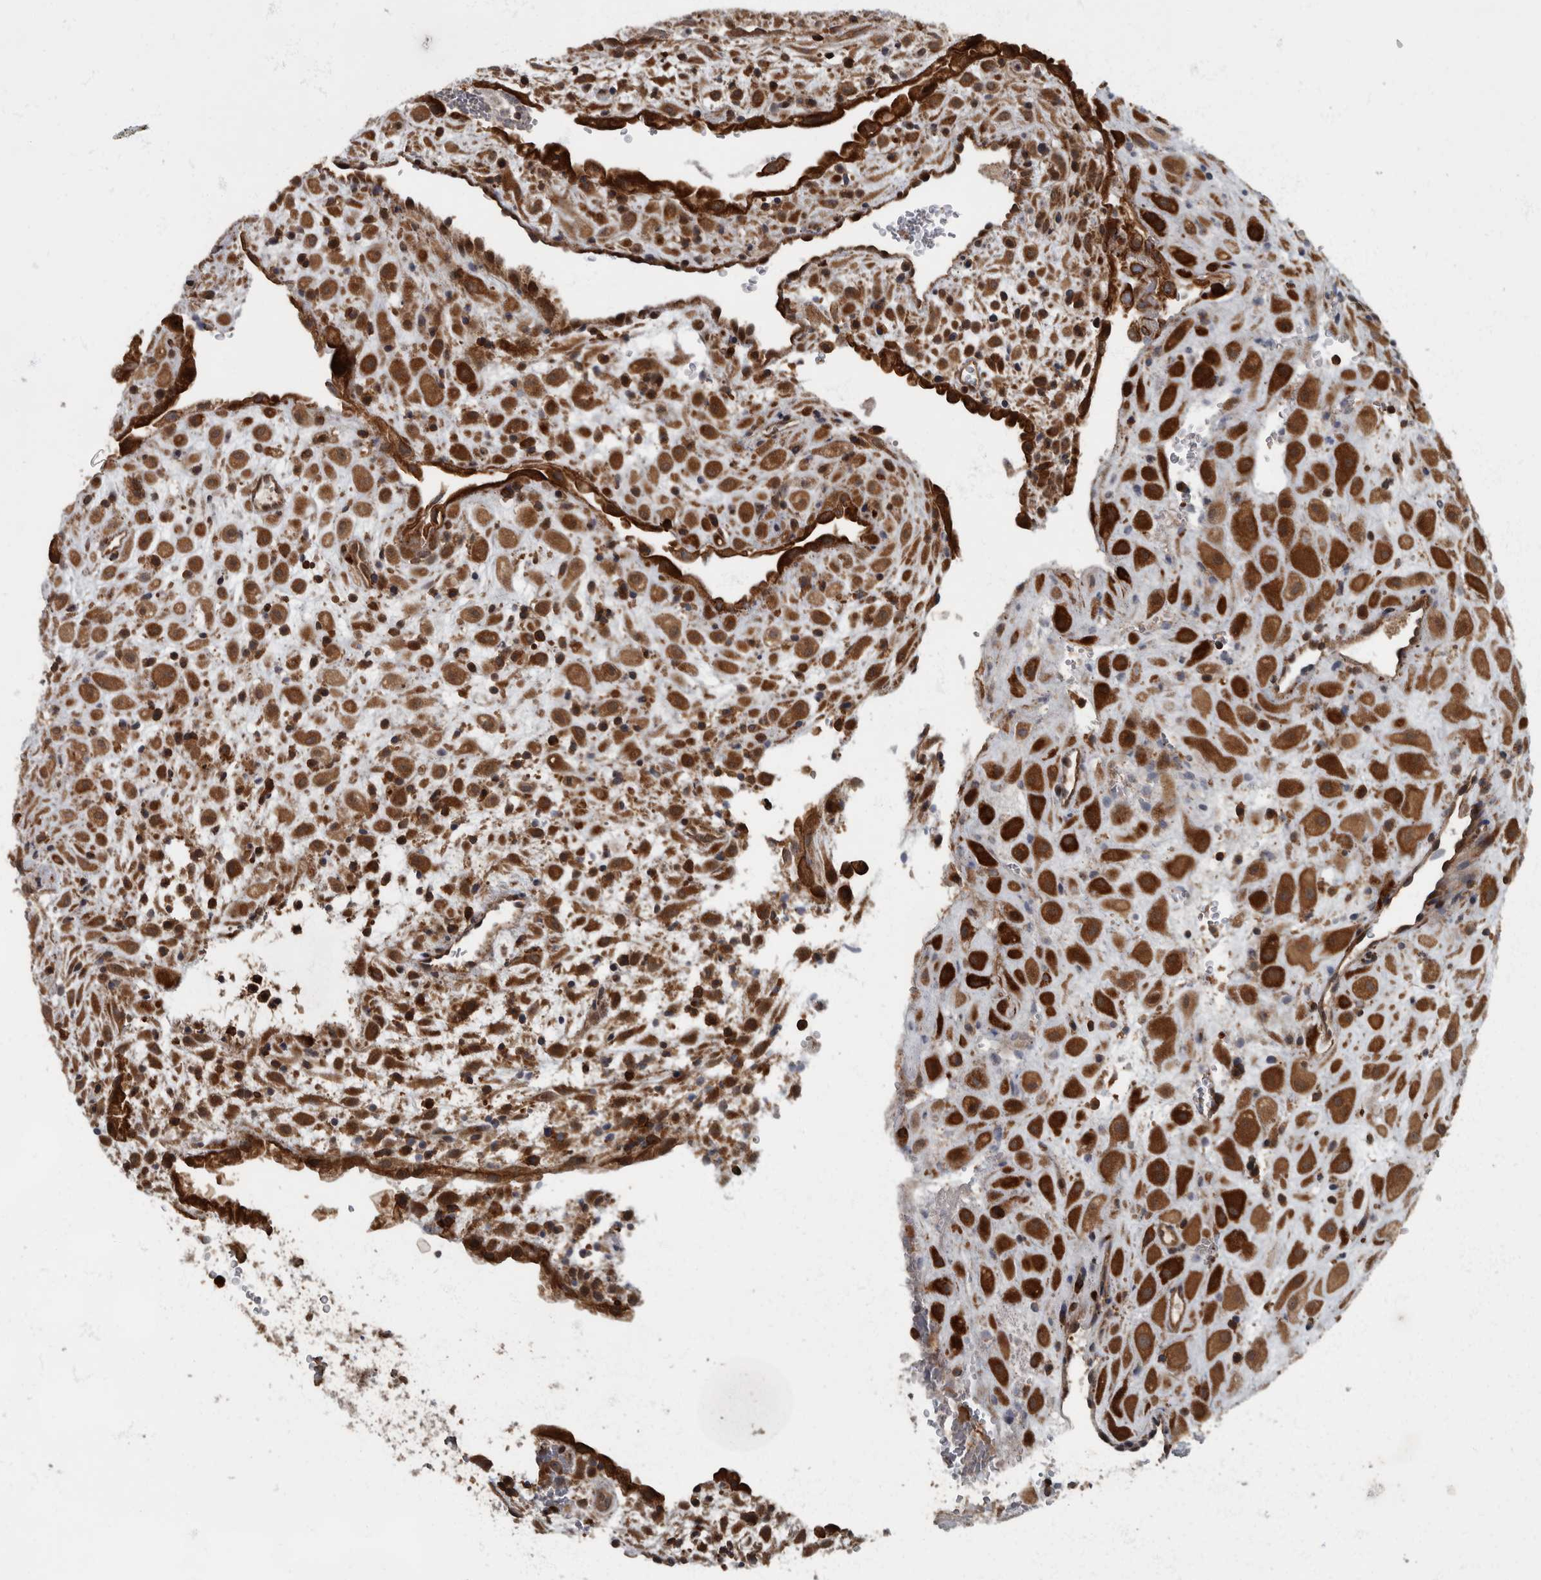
{"staining": {"intensity": "strong", "quantity": ">75%", "location": "cytoplasmic/membranous"}, "tissue": "placenta", "cell_type": "Decidual cells", "image_type": "normal", "snomed": [{"axis": "morphology", "description": "Normal tissue, NOS"}, {"axis": "topography", "description": "Placenta"}], "caption": "The immunohistochemical stain highlights strong cytoplasmic/membranous positivity in decidual cells of unremarkable placenta.", "gene": "RABGGTB", "patient": {"sex": "female", "age": 35}}